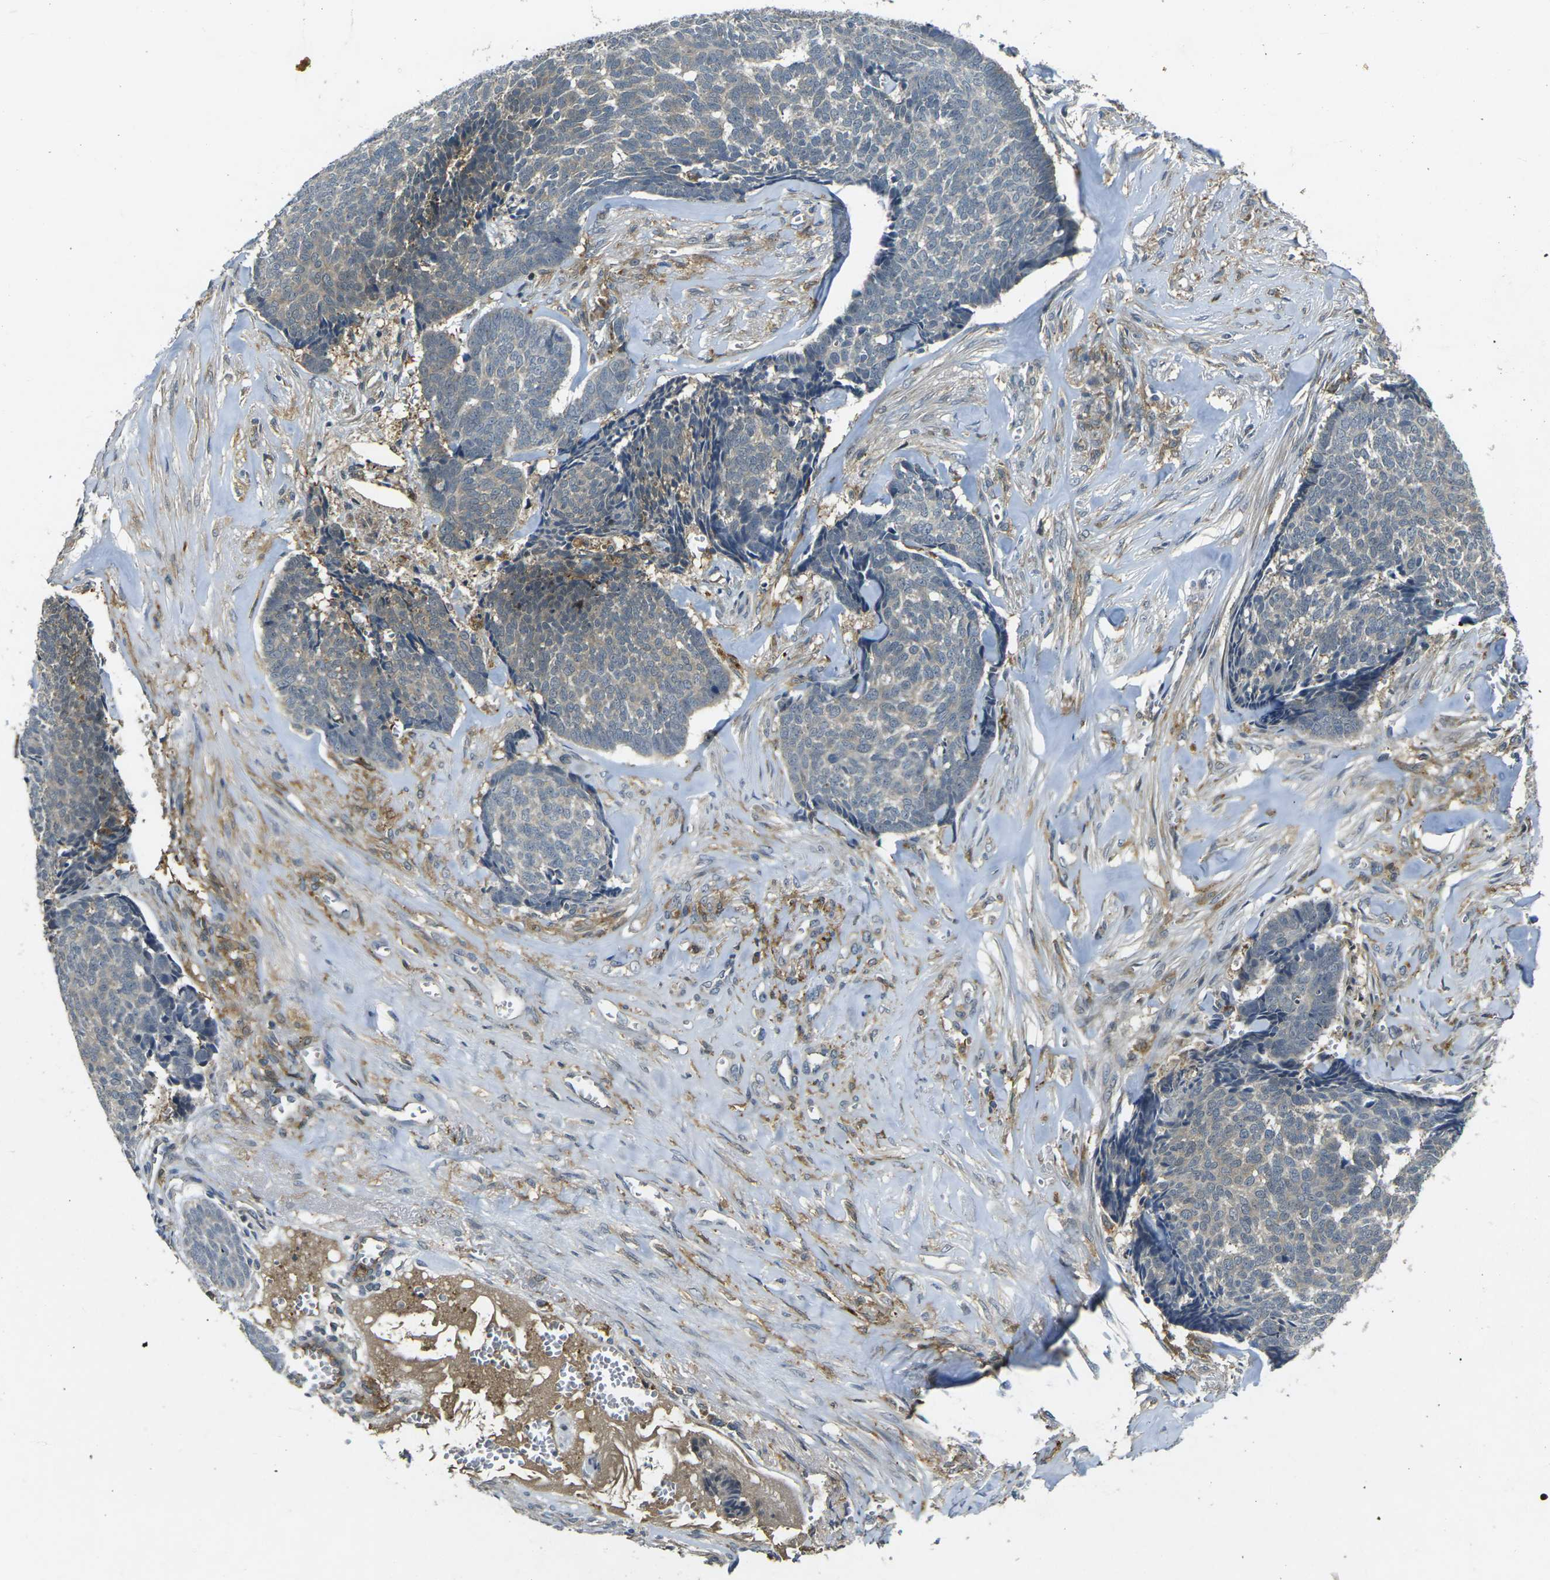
{"staining": {"intensity": "weak", "quantity": "25%-75%", "location": "cytoplasmic/membranous"}, "tissue": "skin cancer", "cell_type": "Tumor cells", "image_type": "cancer", "snomed": [{"axis": "morphology", "description": "Basal cell carcinoma"}, {"axis": "topography", "description": "Skin"}], "caption": "Basal cell carcinoma (skin) stained with DAB (3,3'-diaminobenzidine) immunohistochemistry (IHC) reveals low levels of weak cytoplasmic/membranous positivity in approximately 25%-75% of tumor cells.", "gene": "PIGL", "patient": {"sex": "male", "age": 84}}